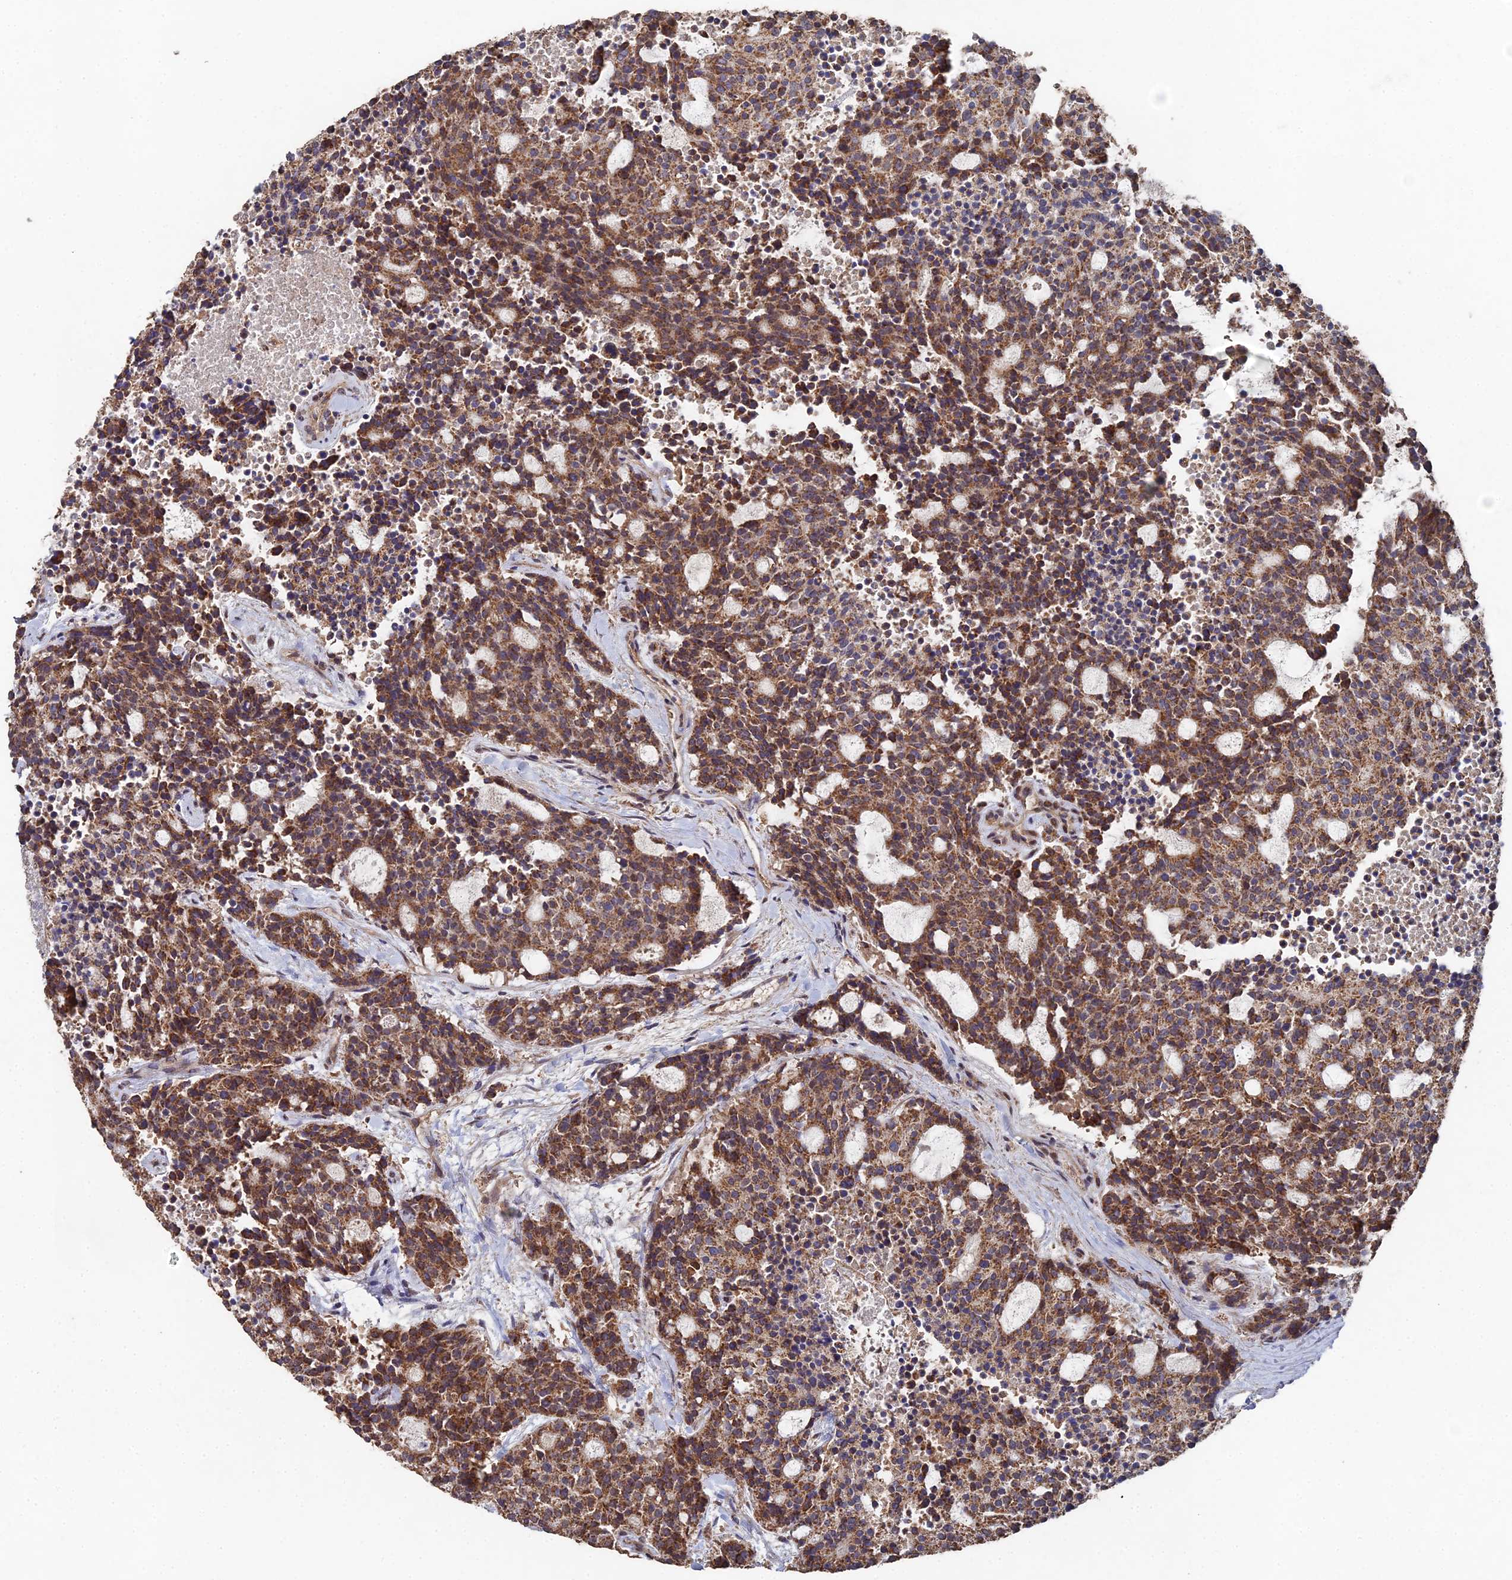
{"staining": {"intensity": "moderate", "quantity": ">75%", "location": "cytoplasmic/membranous"}, "tissue": "carcinoid", "cell_type": "Tumor cells", "image_type": "cancer", "snomed": [{"axis": "morphology", "description": "Carcinoid, malignant, NOS"}, {"axis": "topography", "description": "Pancreas"}], "caption": "Protein analysis of malignant carcinoid tissue reveals moderate cytoplasmic/membranous staining in about >75% of tumor cells.", "gene": "SPANXN4", "patient": {"sex": "female", "age": 54}}